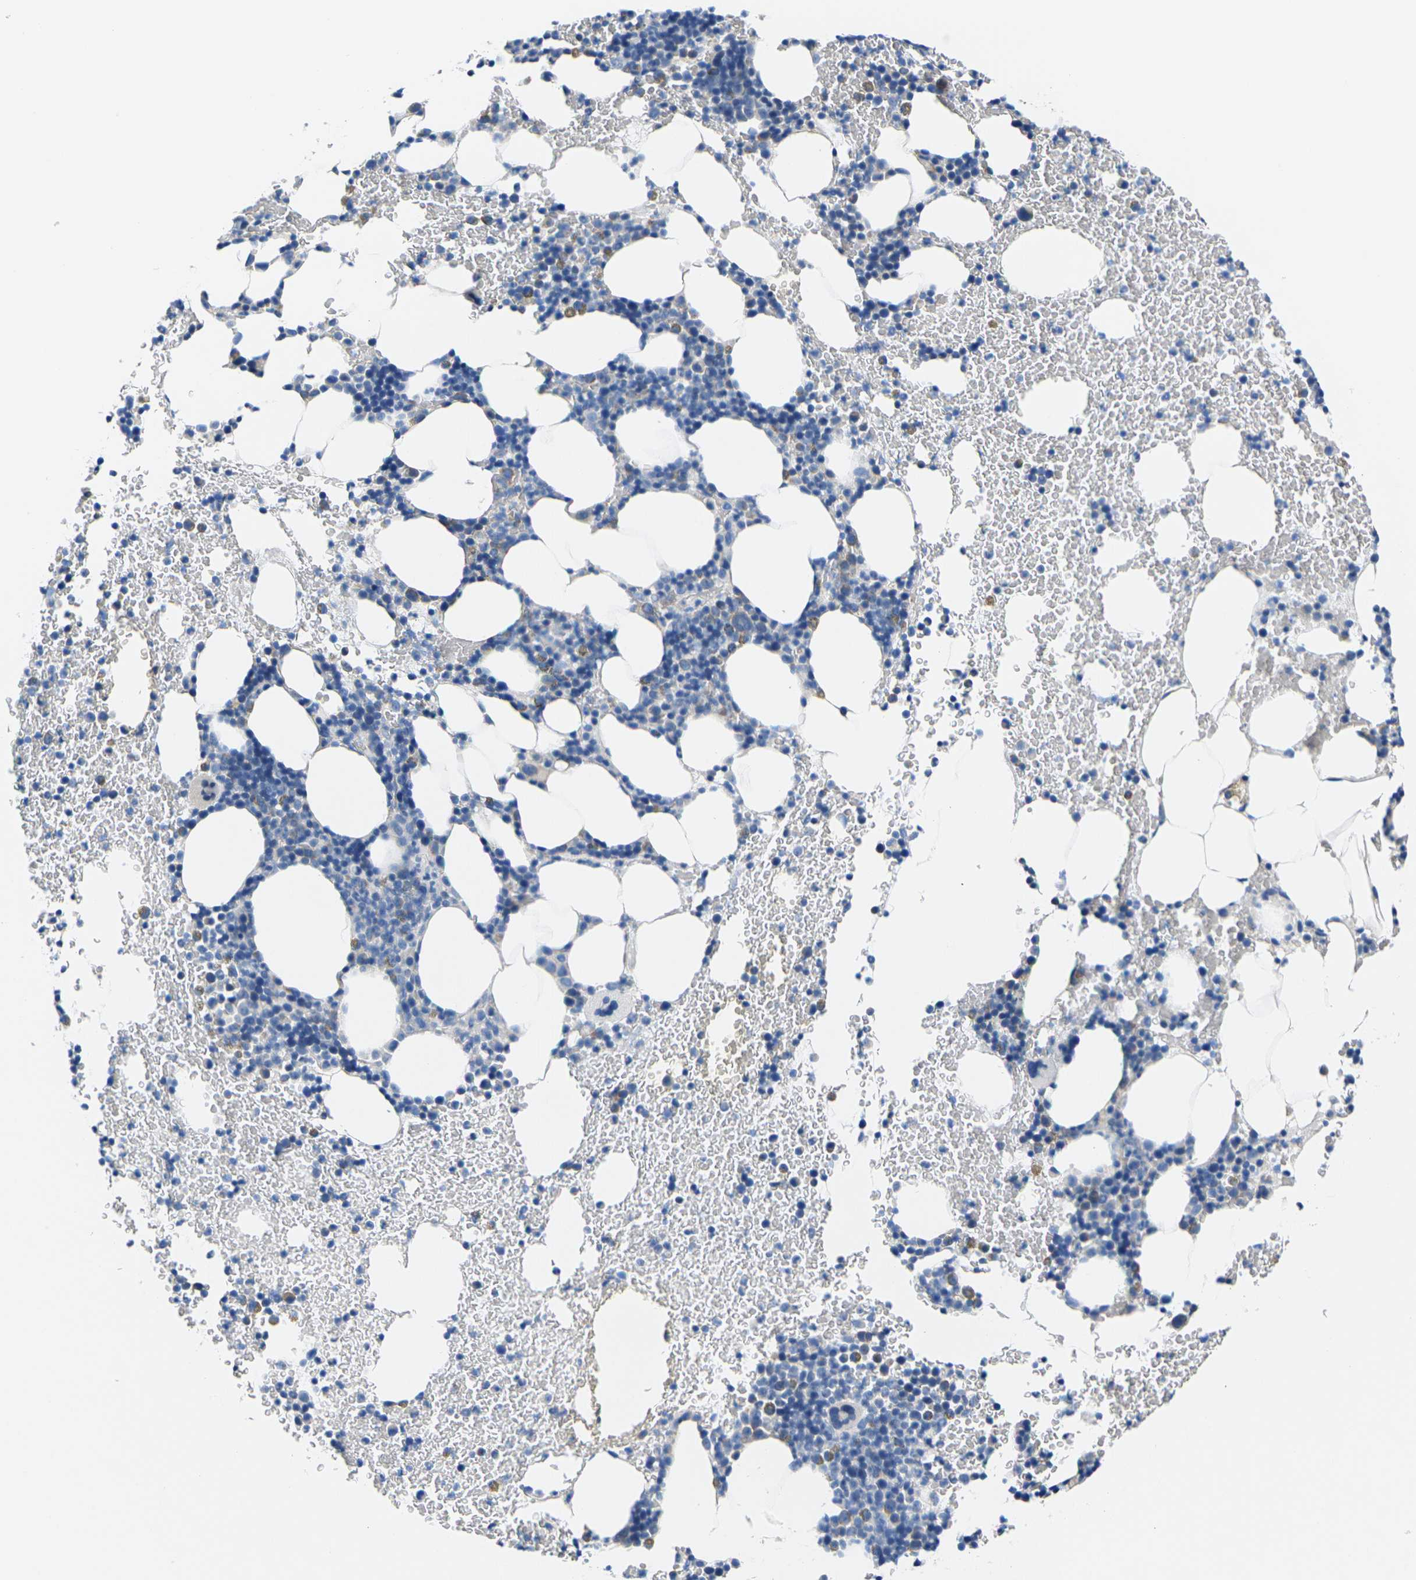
{"staining": {"intensity": "moderate", "quantity": "<25%", "location": "cytoplasmic/membranous"}, "tissue": "bone marrow", "cell_type": "Hematopoietic cells", "image_type": "normal", "snomed": [{"axis": "morphology", "description": "Normal tissue, NOS"}, {"axis": "morphology", "description": "Inflammation, NOS"}, {"axis": "topography", "description": "Bone marrow"}], "caption": "This micrograph displays IHC staining of unremarkable bone marrow, with low moderate cytoplasmic/membranous expression in approximately <25% of hematopoietic cells.", "gene": "TMEM204", "patient": {"sex": "female", "age": 70}}